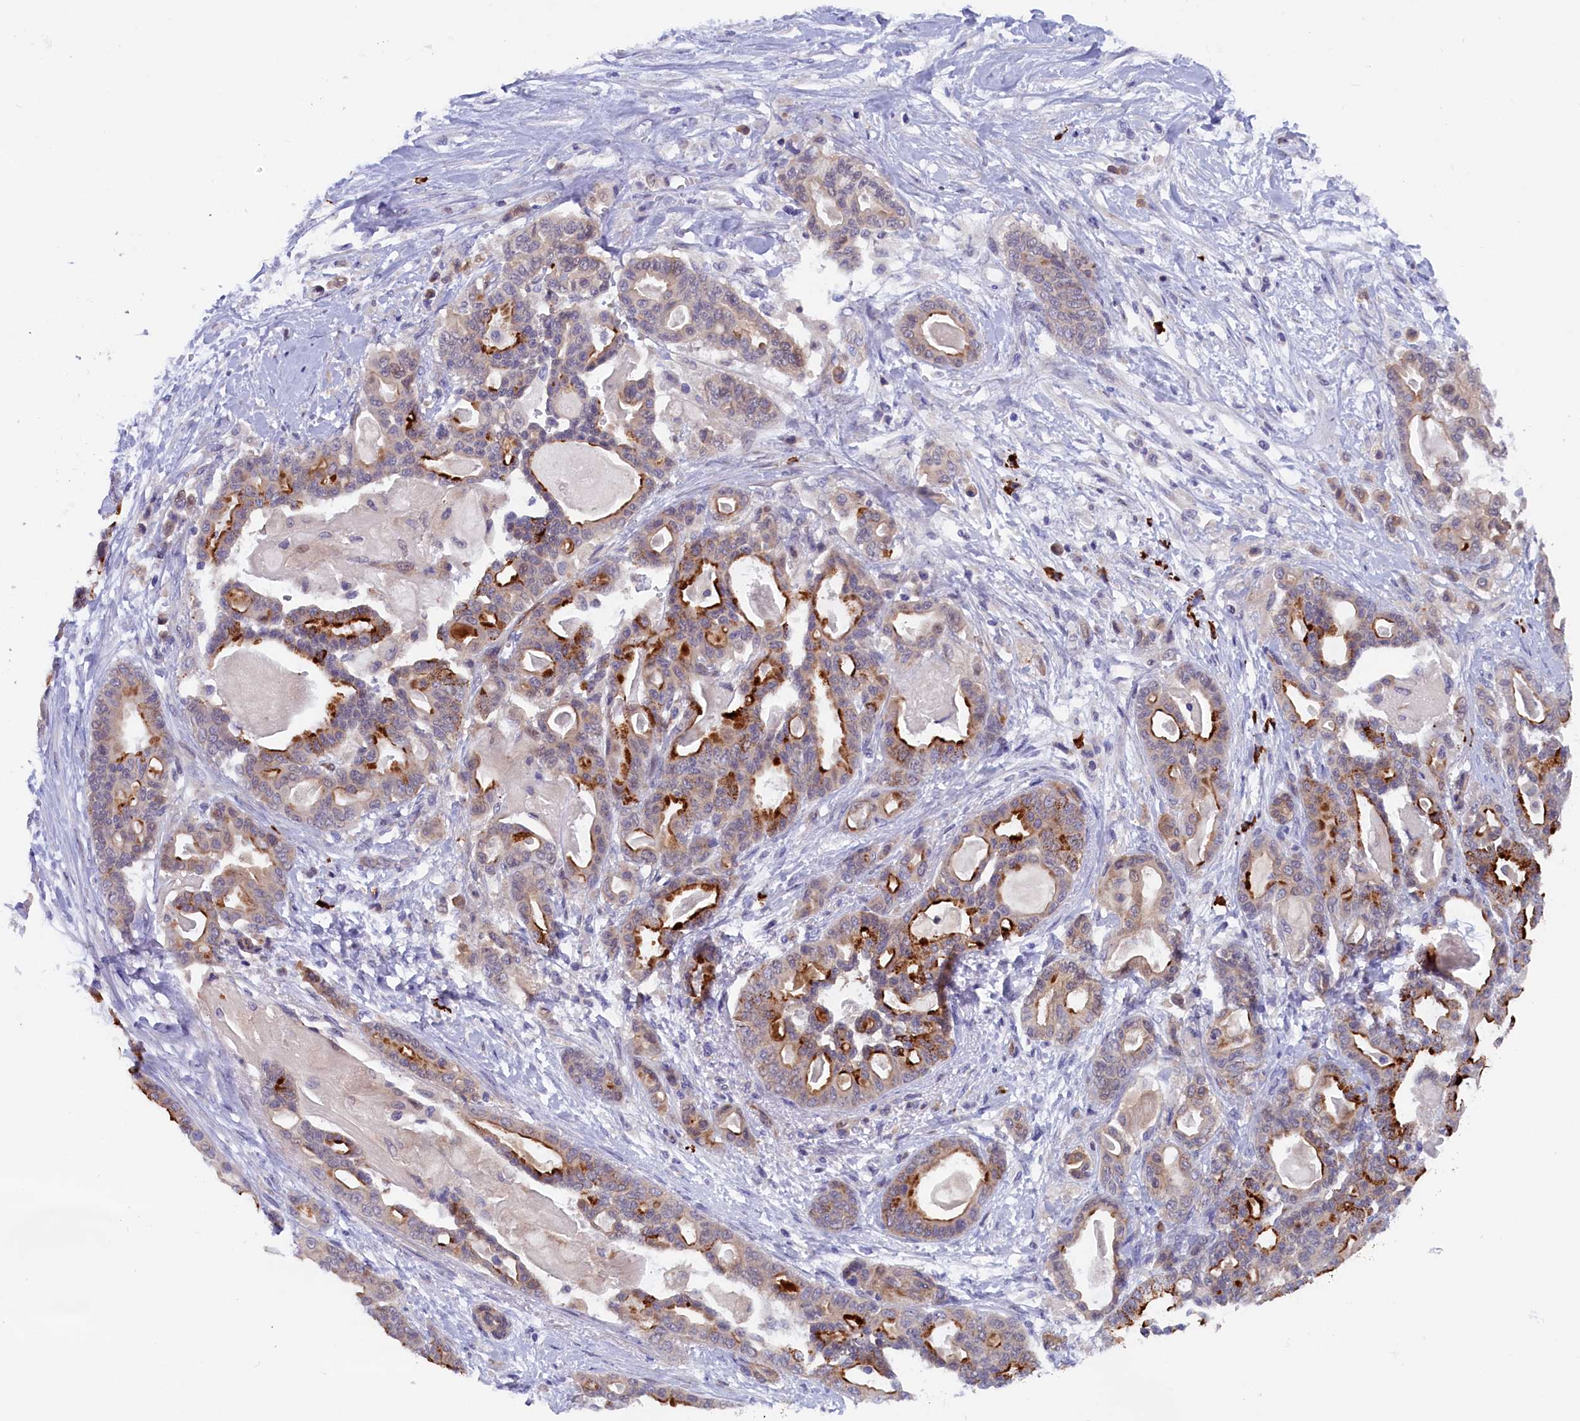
{"staining": {"intensity": "strong", "quantity": "<25%", "location": "cytoplasmic/membranous"}, "tissue": "pancreatic cancer", "cell_type": "Tumor cells", "image_type": "cancer", "snomed": [{"axis": "morphology", "description": "Adenocarcinoma, NOS"}, {"axis": "topography", "description": "Pancreas"}], "caption": "Protein expression by immunohistochemistry (IHC) shows strong cytoplasmic/membranous staining in about <25% of tumor cells in pancreatic cancer.", "gene": "JPT2", "patient": {"sex": "male", "age": 63}}